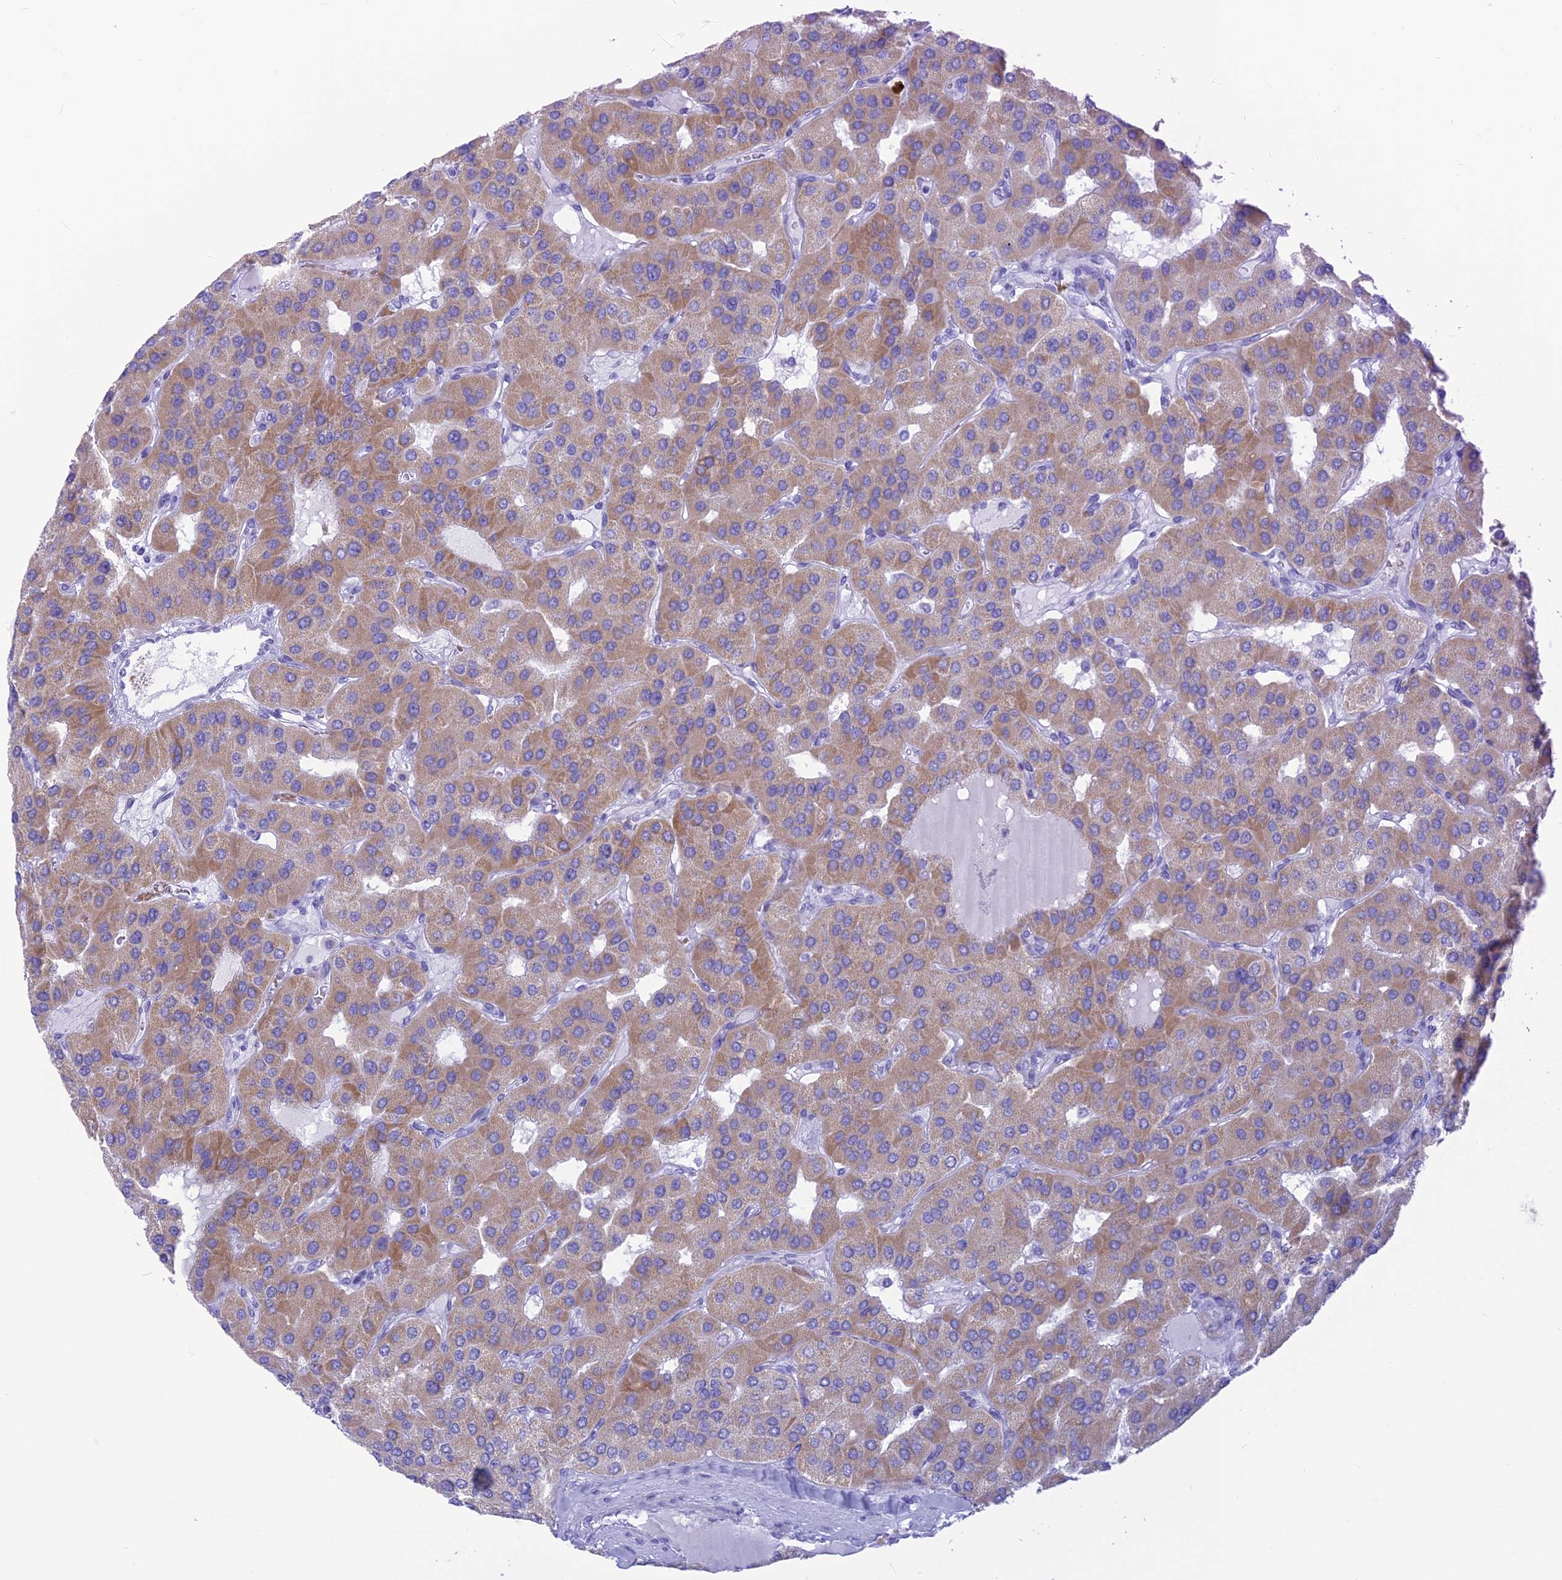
{"staining": {"intensity": "weak", "quantity": ">75%", "location": "cytoplasmic/membranous"}, "tissue": "parathyroid gland", "cell_type": "Glandular cells", "image_type": "normal", "snomed": [{"axis": "morphology", "description": "Normal tissue, NOS"}, {"axis": "morphology", "description": "Adenoma, NOS"}, {"axis": "topography", "description": "Parathyroid gland"}], "caption": "Parathyroid gland stained with IHC displays weak cytoplasmic/membranous positivity in approximately >75% of glandular cells.", "gene": "GLYATL1B", "patient": {"sex": "female", "age": 86}}